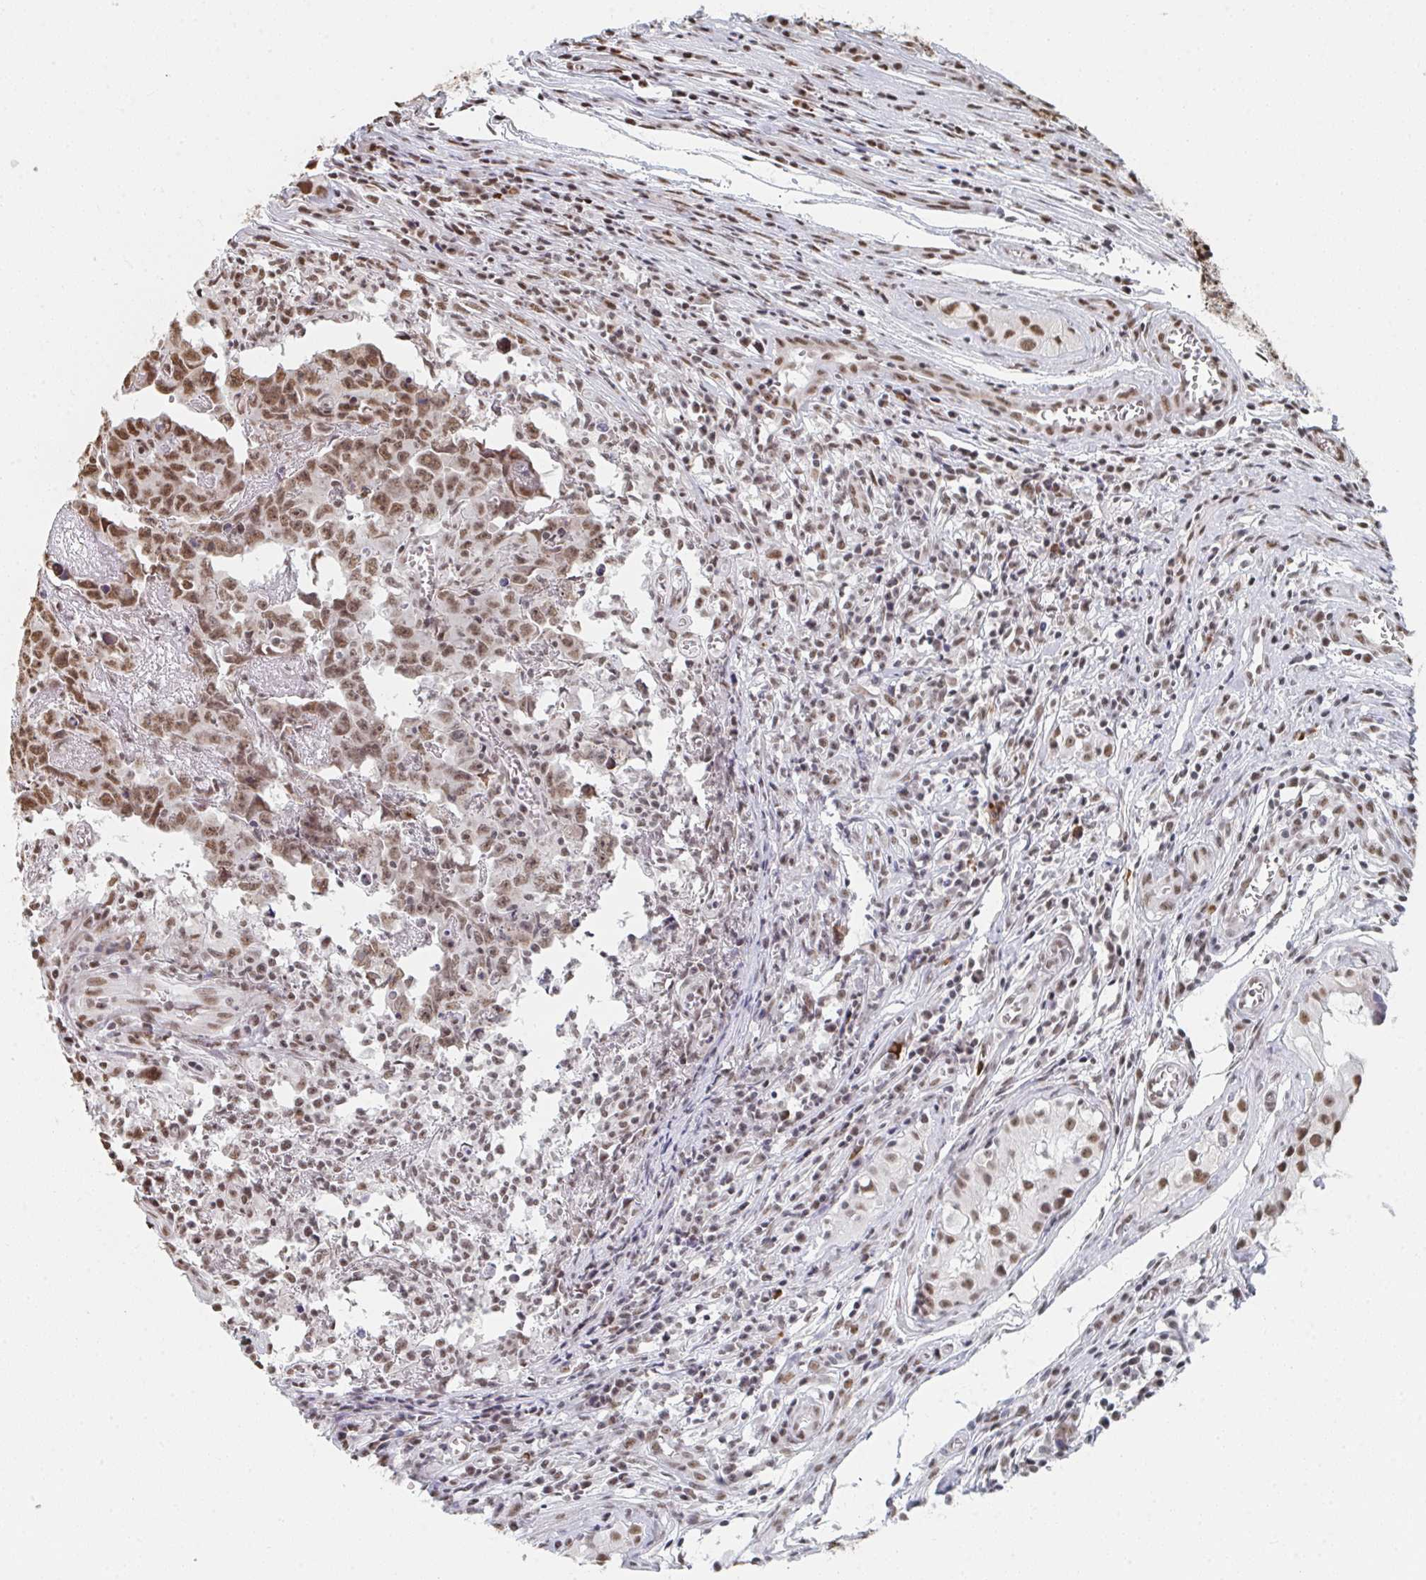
{"staining": {"intensity": "moderate", "quantity": ">75%", "location": "nuclear"}, "tissue": "testis cancer", "cell_type": "Tumor cells", "image_type": "cancer", "snomed": [{"axis": "morphology", "description": "Carcinoma, Embryonal, NOS"}, {"axis": "topography", "description": "Testis"}], "caption": "A brown stain shows moderate nuclear expression of a protein in human embryonal carcinoma (testis) tumor cells.", "gene": "MBNL1", "patient": {"sex": "male", "age": 22}}